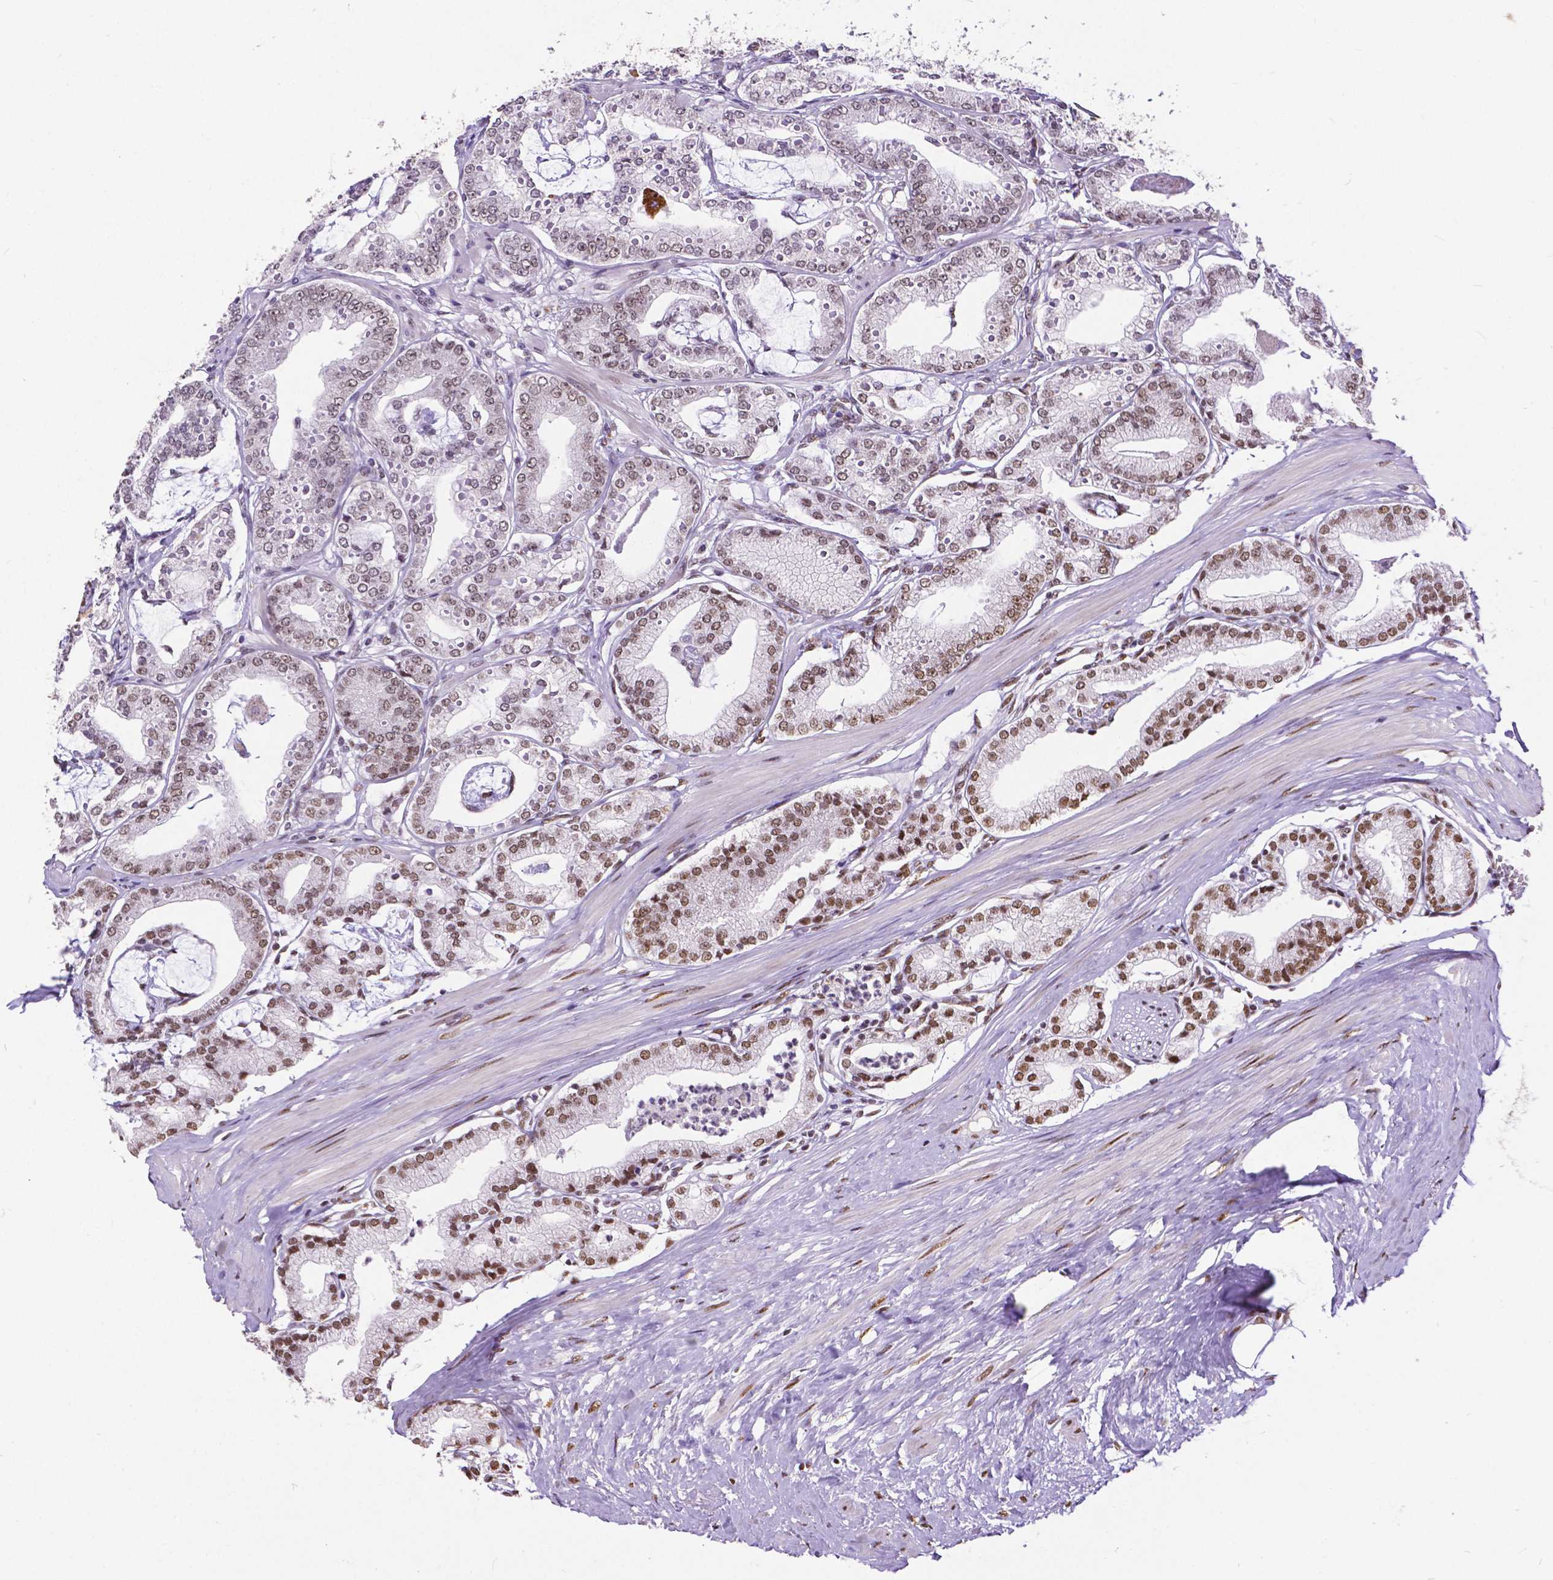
{"staining": {"intensity": "moderate", "quantity": ">75%", "location": "nuclear"}, "tissue": "prostate cancer", "cell_type": "Tumor cells", "image_type": "cancer", "snomed": [{"axis": "morphology", "description": "Adenocarcinoma, High grade"}, {"axis": "topography", "description": "Prostate"}], "caption": "Protein staining by immunohistochemistry reveals moderate nuclear staining in approximately >75% of tumor cells in prostate high-grade adenocarcinoma. Using DAB (brown) and hematoxylin (blue) stains, captured at high magnification using brightfield microscopy.", "gene": "ATRX", "patient": {"sex": "male", "age": 71}}